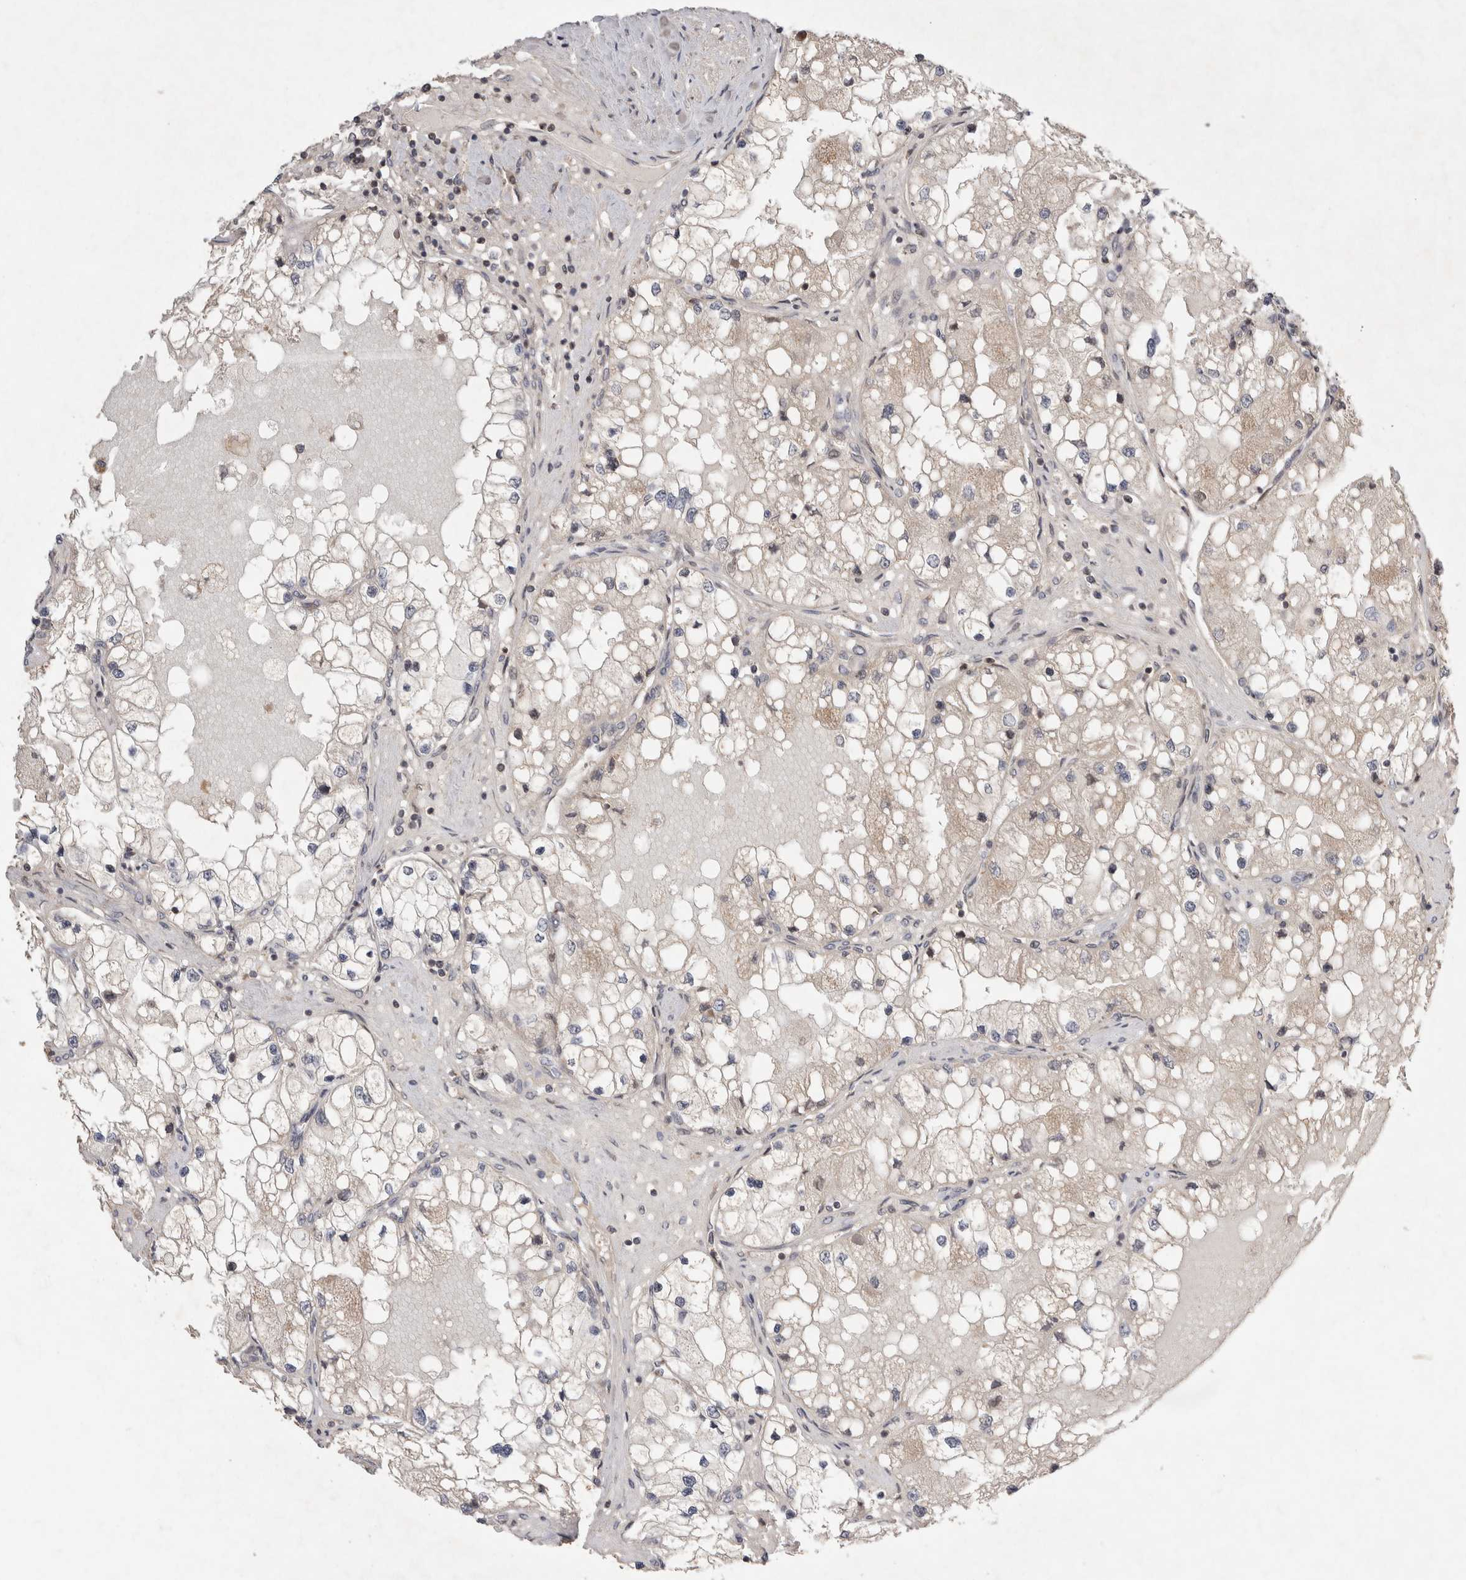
{"staining": {"intensity": "negative", "quantity": "none", "location": "none"}, "tissue": "renal cancer", "cell_type": "Tumor cells", "image_type": "cancer", "snomed": [{"axis": "morphology", "description": "Adenocarcinoma, NOS"}, {"axis": "topography", "description": "Kidney"}], "caption": "DAB immunohistochemical staining of human renal adenocarcinoma demonstrates no significant positivity in tumor cells. (Immunohistochemistry, brightfield microscopy, high magnification).", "gene": "EIF2AK1", "patient": {"sex": "male", "age": 68}}